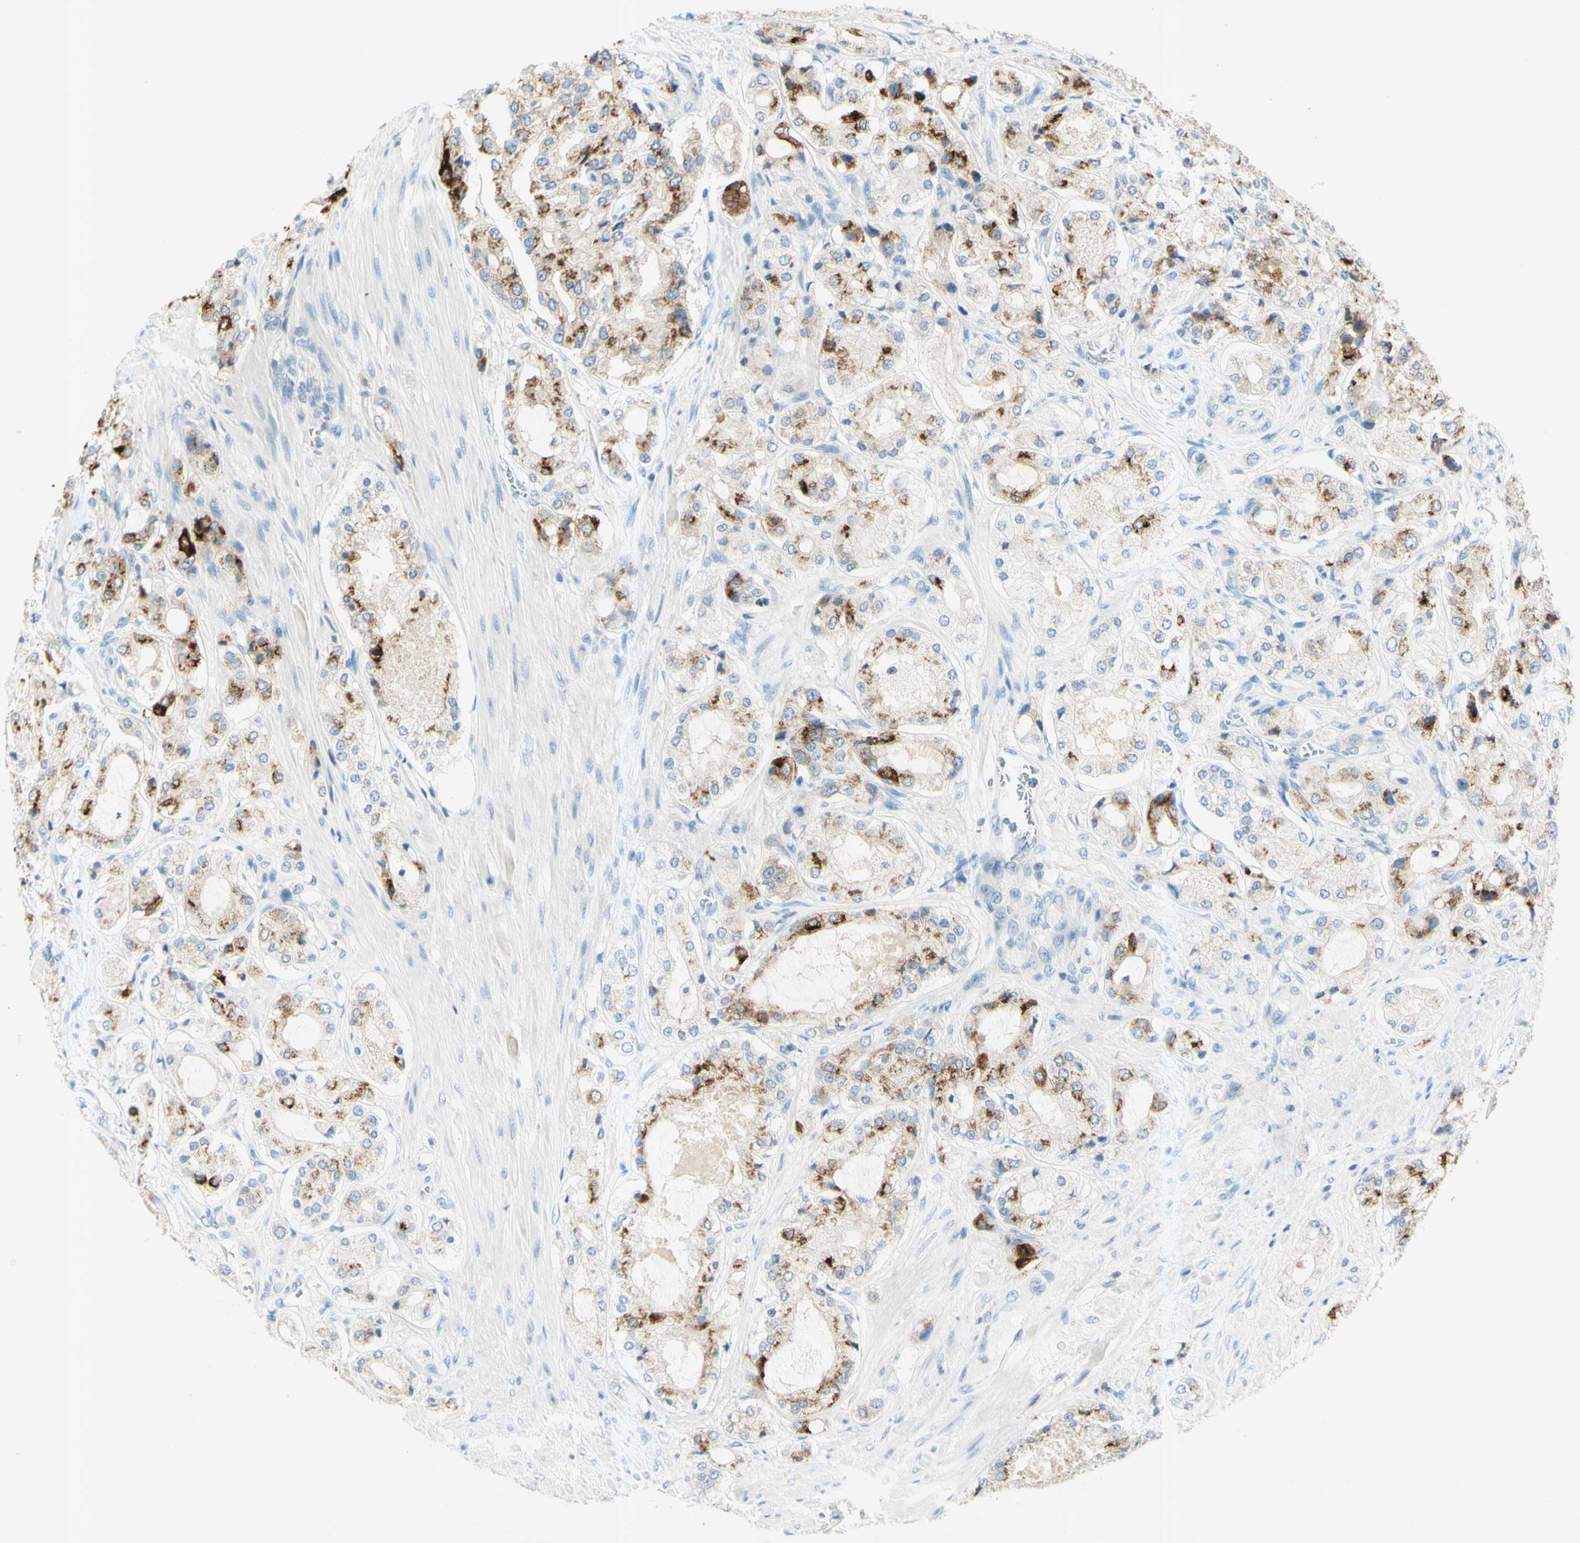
{"staining": {"intensity": "strong", "quantity": "25%-75%", "location": "cytoplasmic/membranous"}, "tissue": "prostate cancer", "cell_type": "Tumor cells", "image_type": "cancer", "snomed": [{"axis": "morphology", "description": "Adenocarcinoma, High grade"}, {"axis": "topography", "description": "Prostate"}], "caption": "Prostate cancer stained for a protein shows strong cytoplasmic/membranous positivity in tumor cells. The staining is performed using DAB (3,3'-diaminobenzidine) brown chromogen to label protein expression. The nuclei are counter-stained blue using hematoxylin.", "gene": "GDF15", "patient": {"sex": "male", "age": 65}}